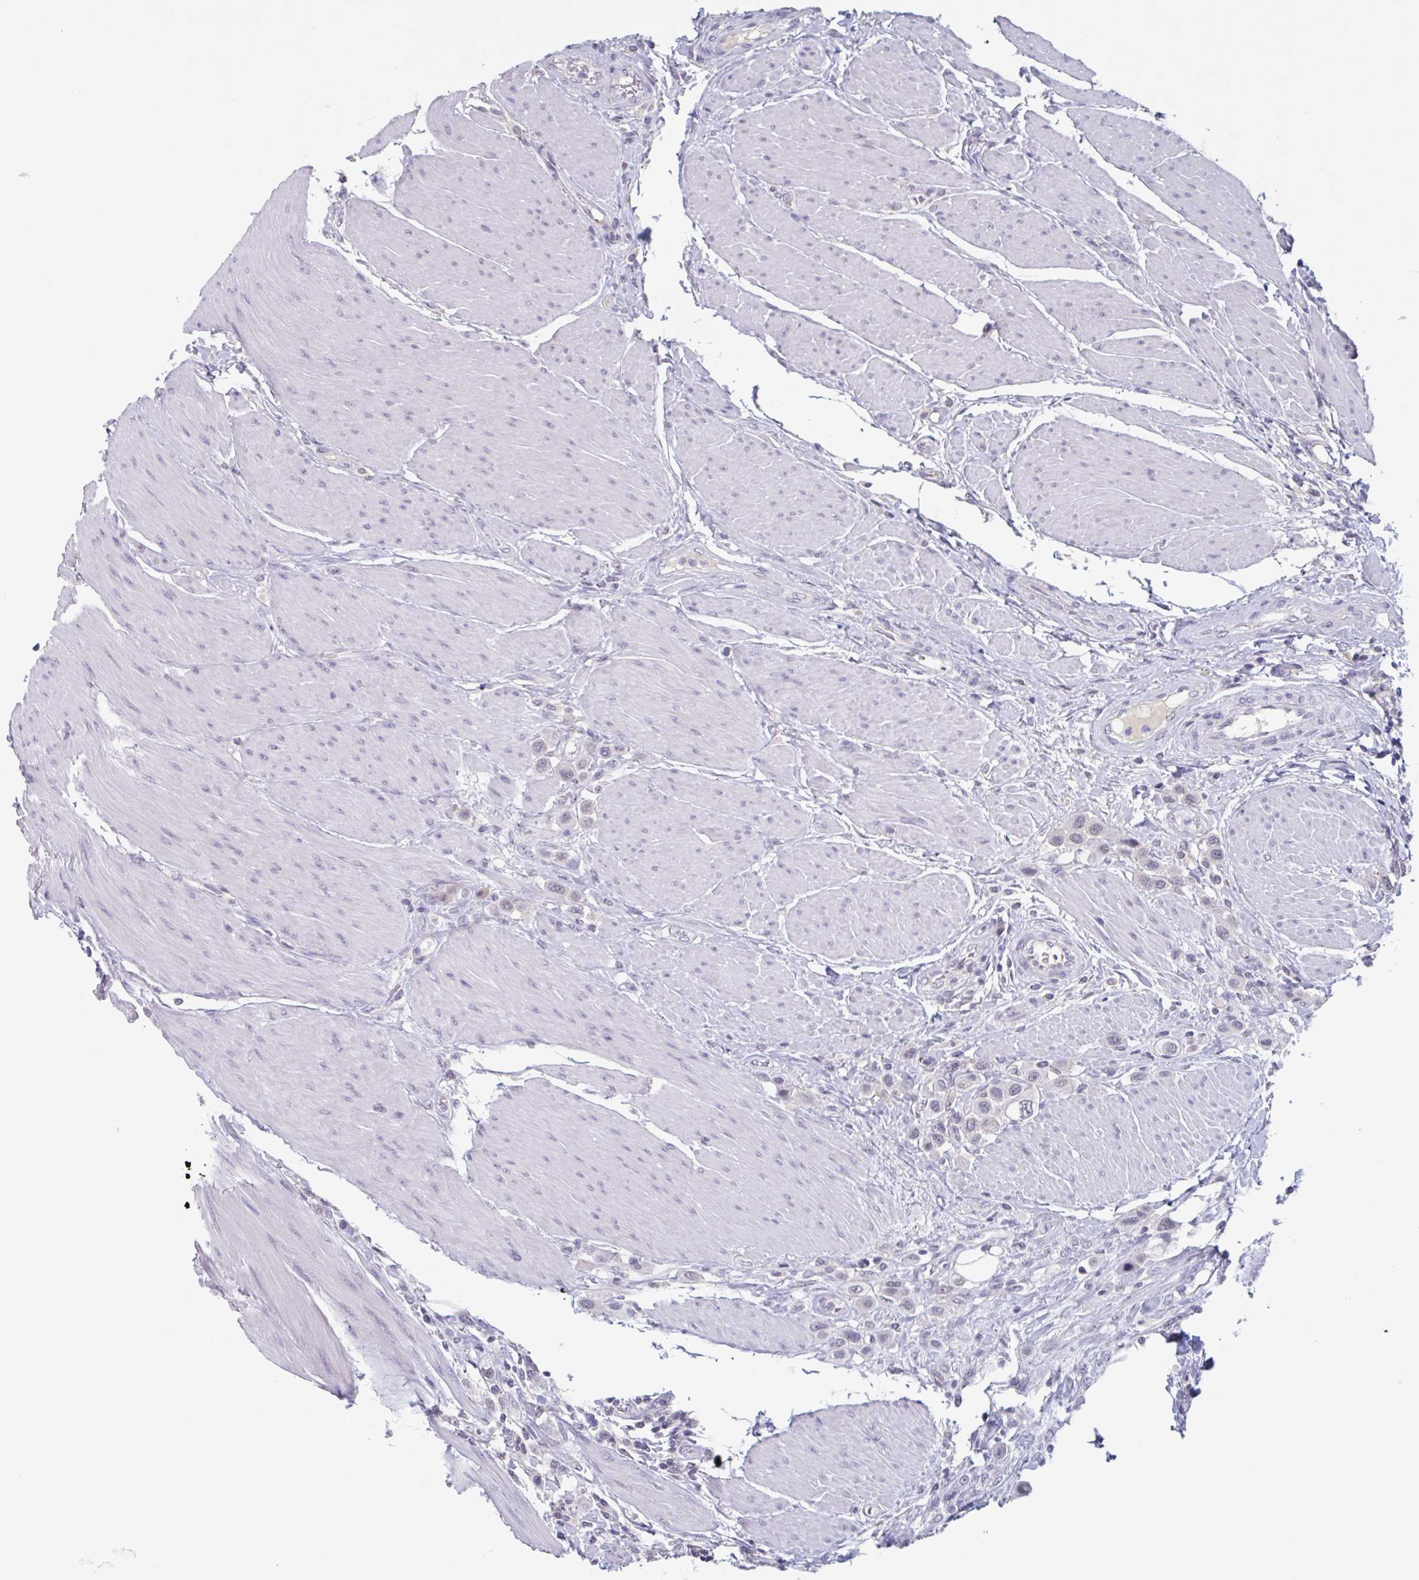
{"staining": {"intensity": "weak", "quantity": "<25%", "location": "nuclear"}, "tissue": "urothelial cancer", "cell_type": "Tumor cells", "image_type": "cancer", "snomed": [{"axis": "morphology", "description": "Urothelial carcinoma, High grade"}, {"axis": "topography", "description": "Urinary bladder"}], "caption": "Urothelial cancer was stained to show a protein in brown. There is no significant expression in tumor cells.", "gene": "KDM4D", "patient": {"sex": "male", "age": 50}}